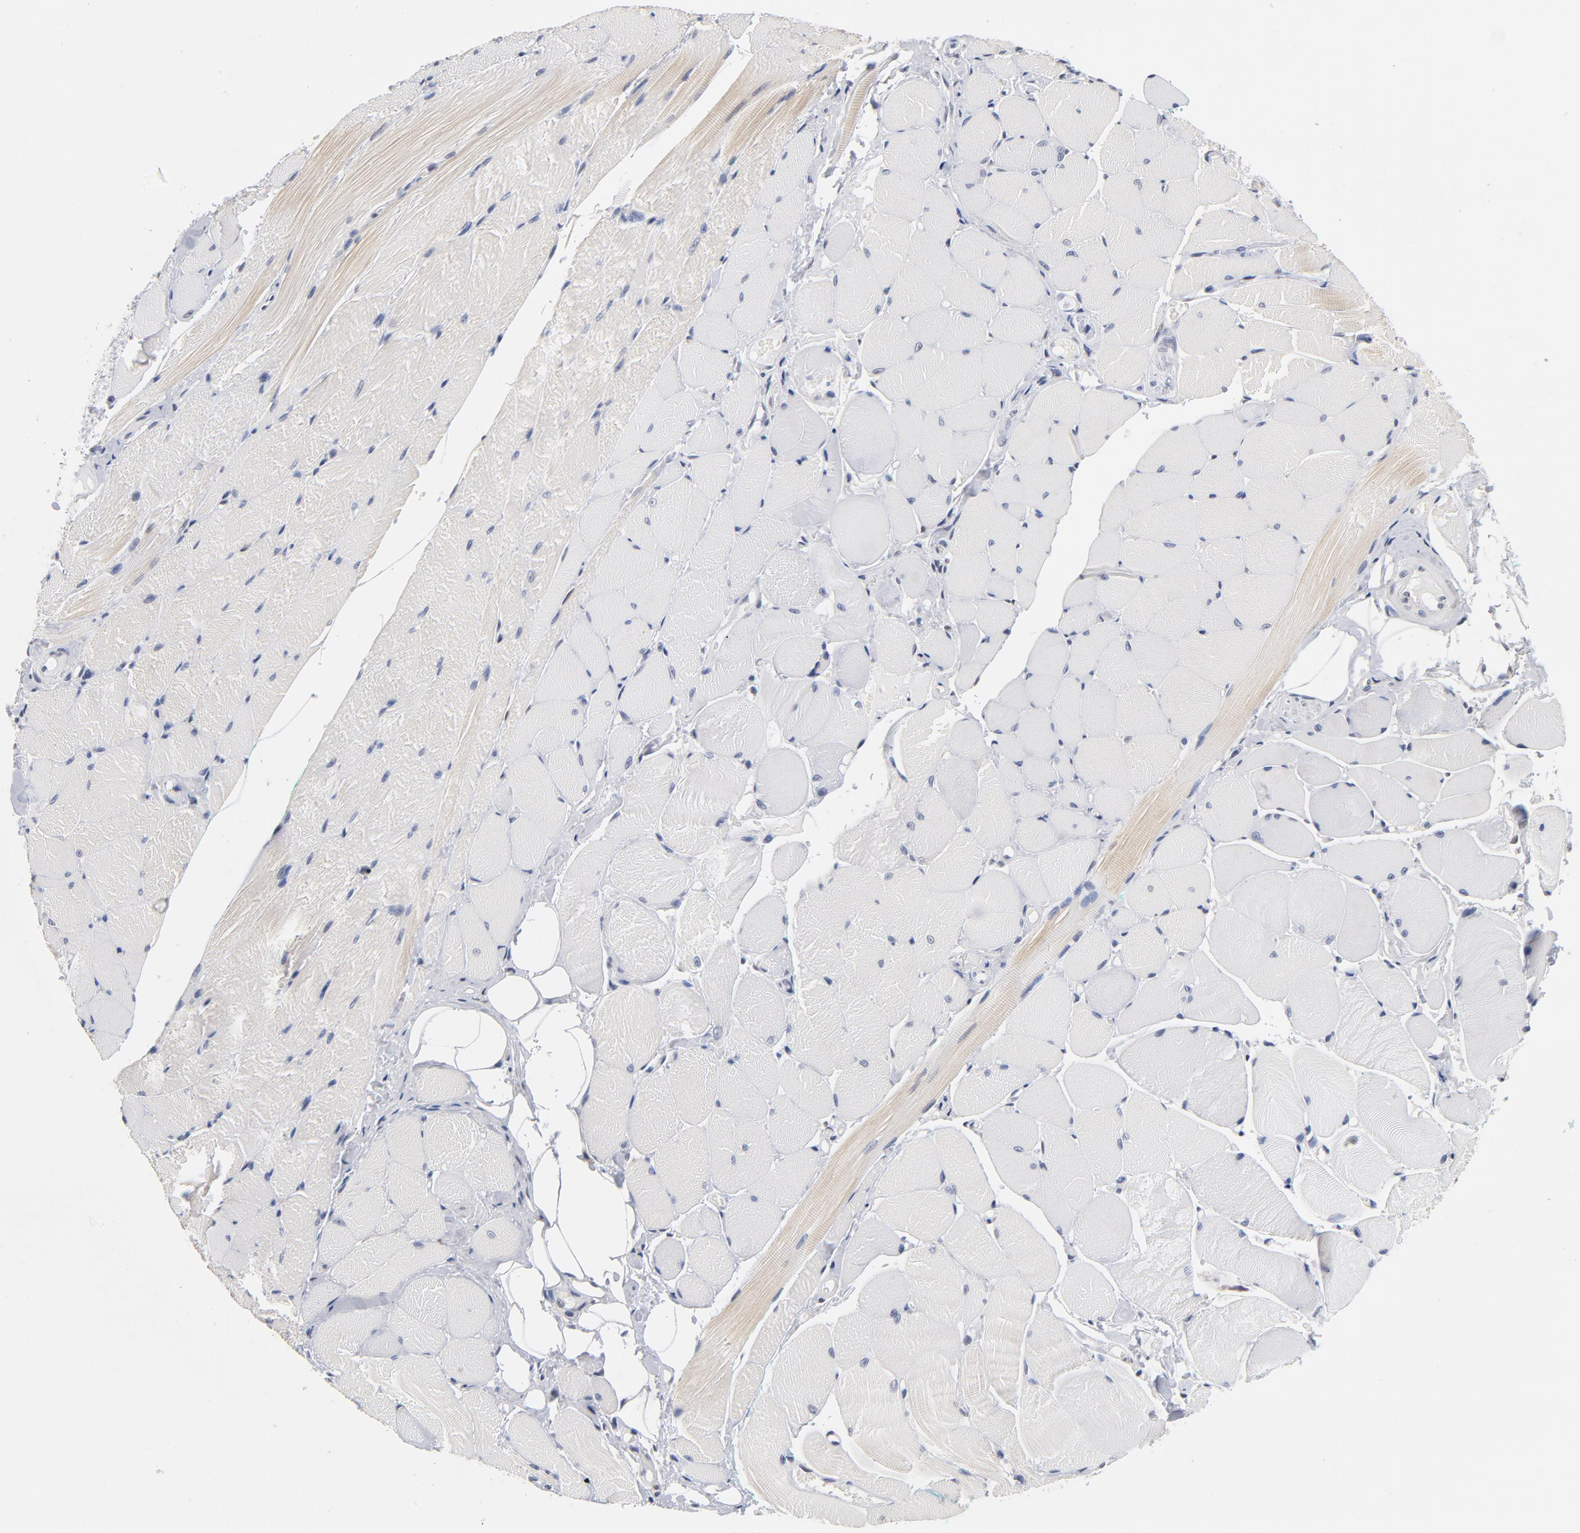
{"staining": {"intensity": "weak", "quantity": "25%-75%", "location": "cytoplasmic/membranous"}, "tissue": "skeletal muscle", "cell_type": "Myocytes", "image_type": "normal", "snomed": [{"axis": "morphology", "description": "Normal tissue, NOS"}, {"axis": "topography", "description": "Skeletal muscle"}, {"axis": "topography", "description": "Peripheral nerve tissue"}], "caption": "A micrograph of human skeletal muscle stained for a protein exhibits weak cytoplasmic/membranous brown staining in myocytes. (Brightfield microscopy of DAB IHC at high magnification).", "gene": "RBM3", "patient": {"sex": "female", "age": 84}}